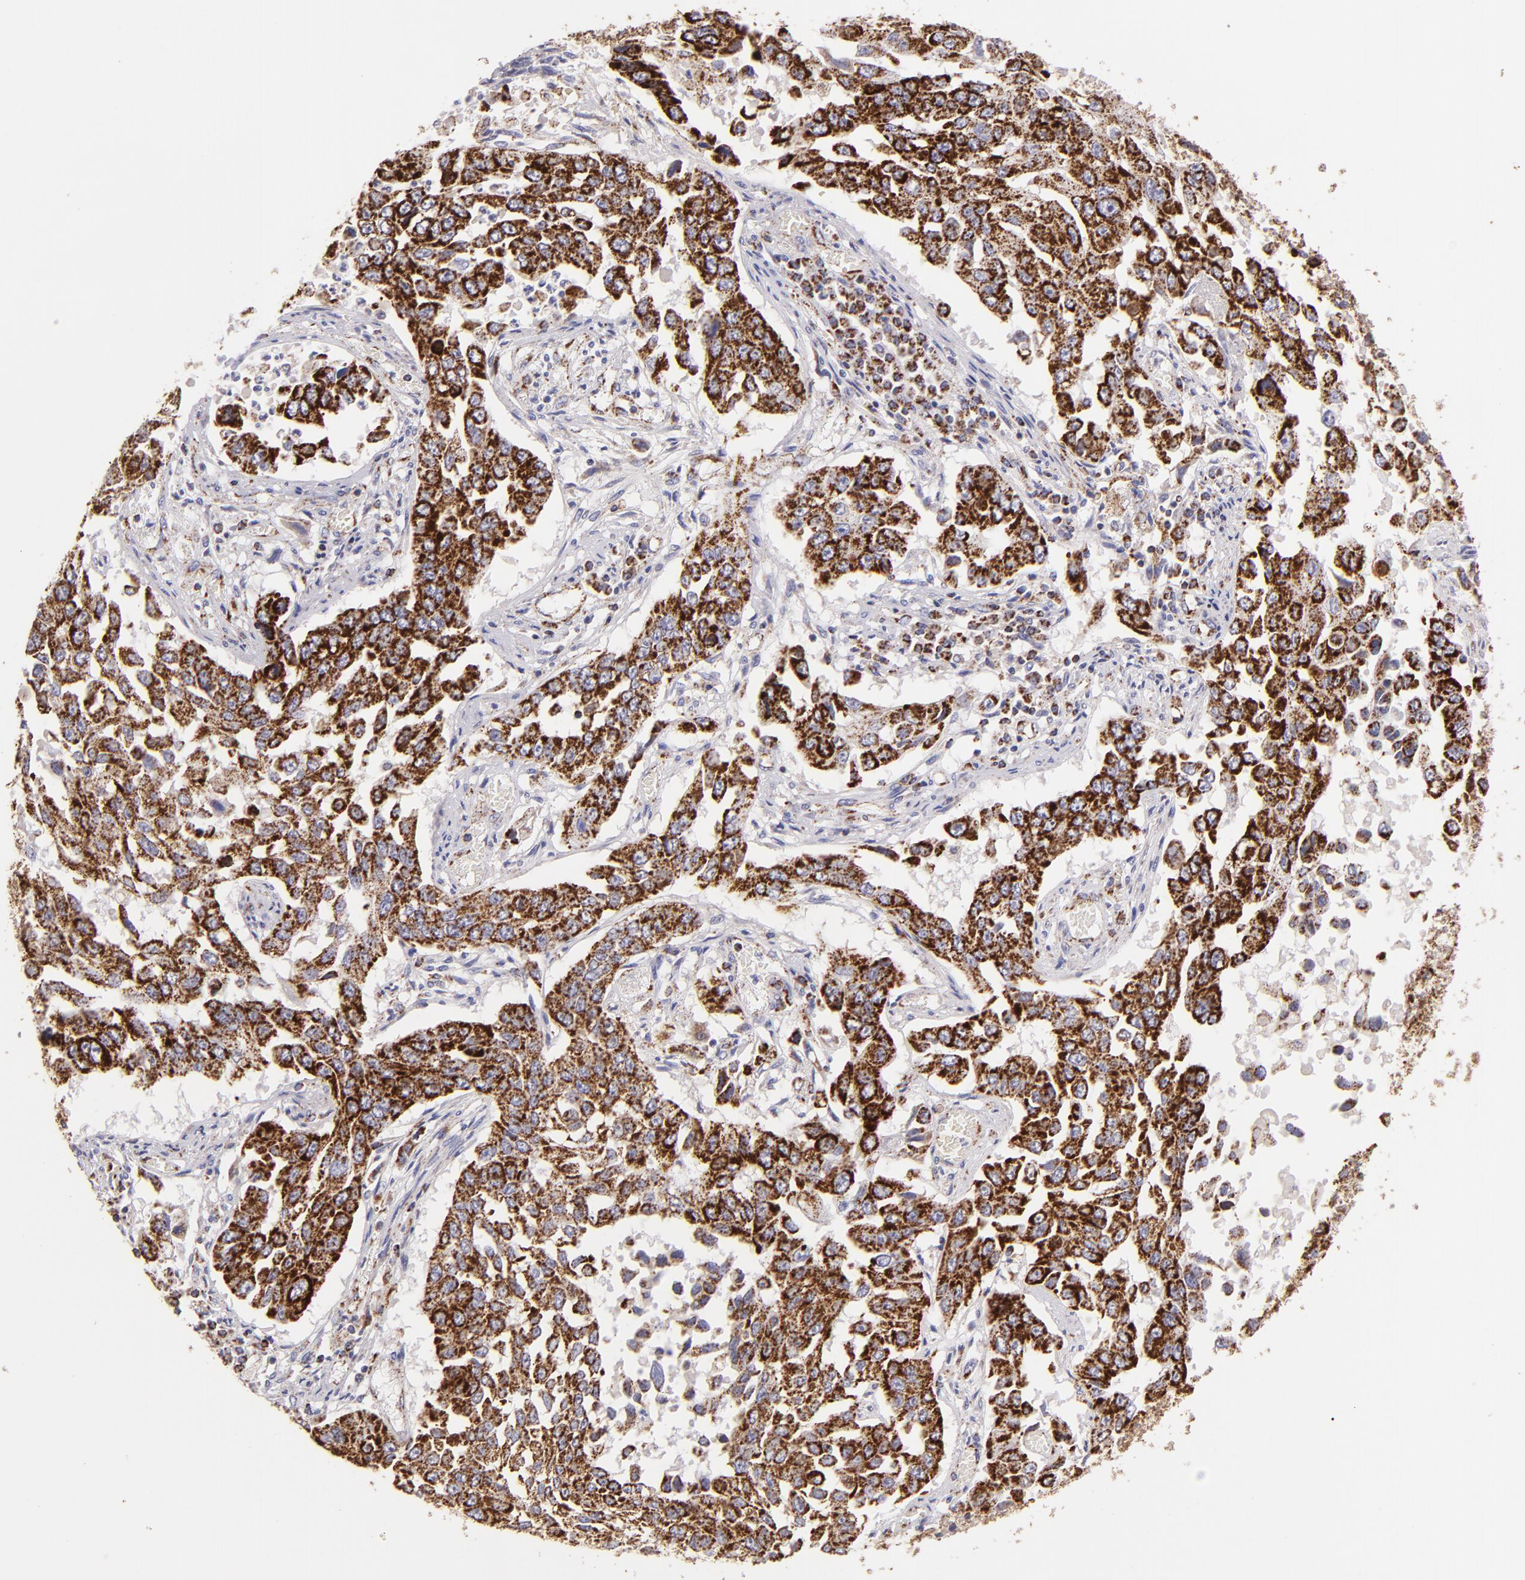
{"staining": {"intensity": "strong", "quantity": ">75%", "location": "cytoplasmic/membranous"}, "tissue": "lung cancer", "cell_type": "Tumor cells", "image_type": "cancer", "snomed": [{"axis": "morphology", "description": "Squamous cell carcinoma, NOS"}, {"axis": "topography", "description": "Lung"}], "caption": "Lung cancer (squamous cell carcinoma) stained with a brown dye reveals strong cytoplasmic/membranous positive positivity in about >75% of tumor cells.", "gene": "HSPD1", "patient": {"sex": "male", "age": 71}}